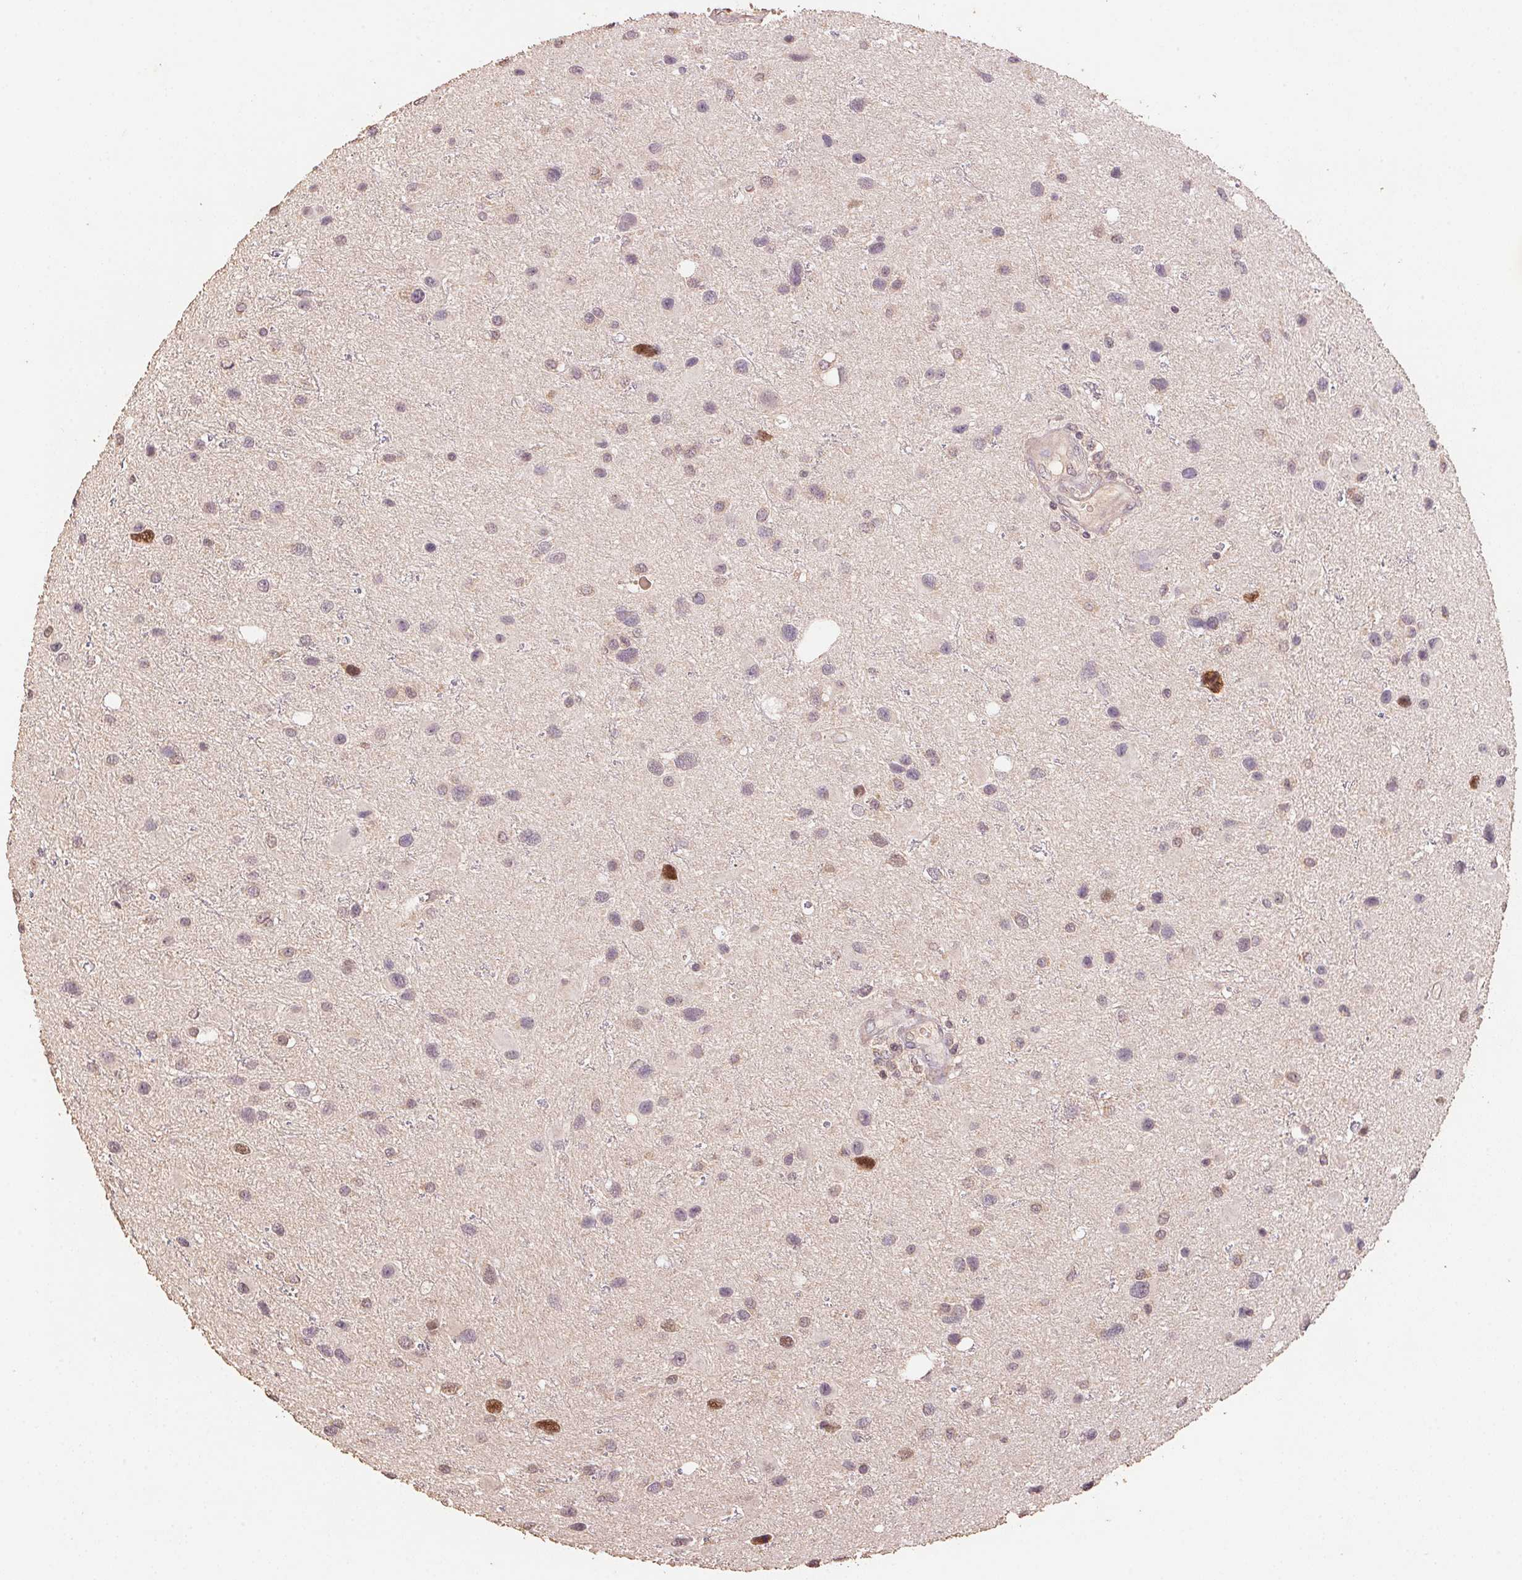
{"staining": {"intensity": "strong", "quantity": "<25%", "location": "nuclear"}, "tissue": "glioma", "cell_type": "Tumor cells", "image_type": "cancer", "snomed": [{"axis": "morphology", "description": "Glioma, malignant, Low grade"}, {"axis": "topography", "description": "Brain"}], "caption": "Glioma stained for a protein (brown) demonstrates strong nuclear positive expression in approximately <25% of tumor cells.", "gene": "CENPF", "patient": {"sex": "female", "age": 32}}